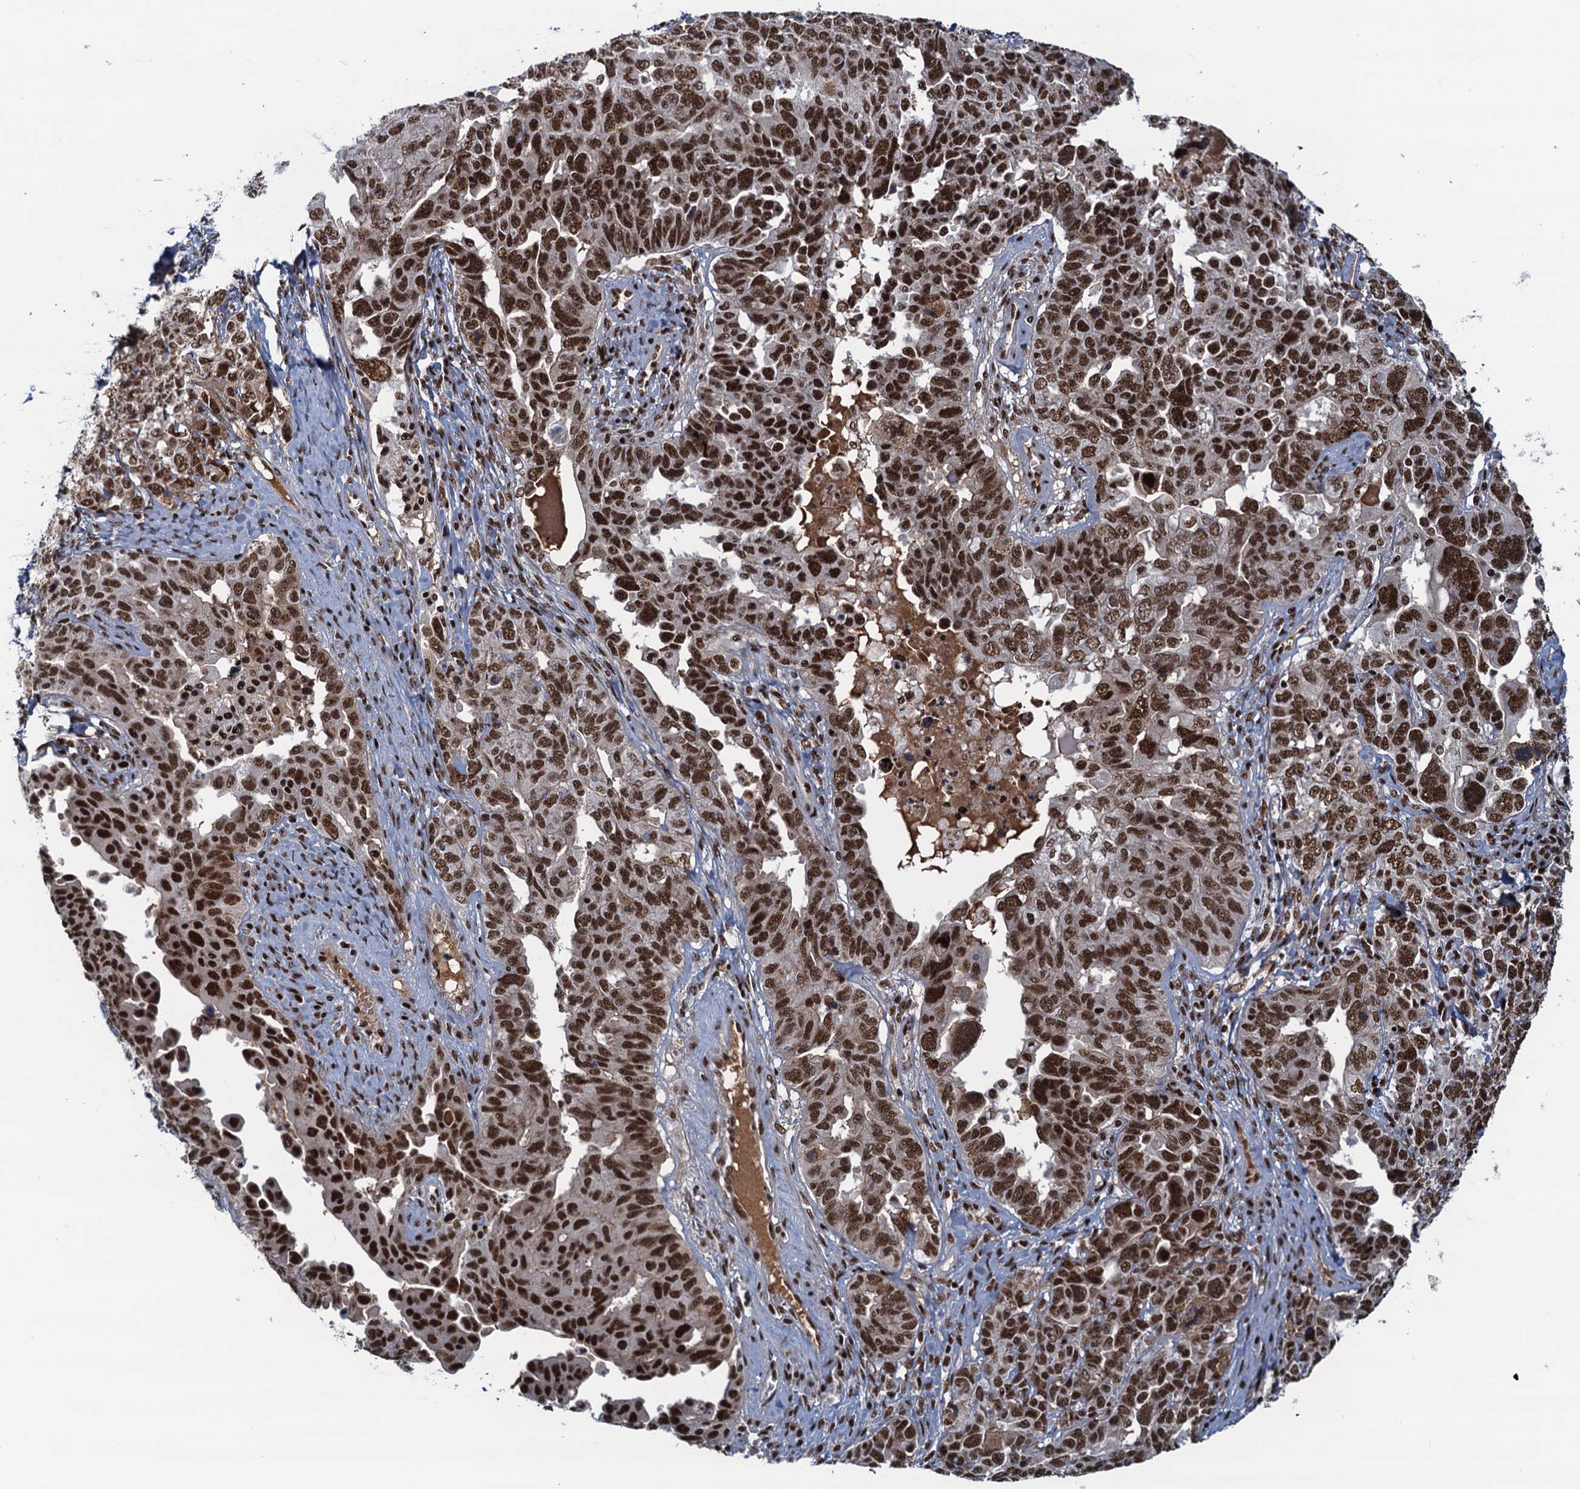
{"staining": {"intensity": "strong", "quantity": ">75%", "location": "nuclear"}, "tissue": "ovarian cancer", "cell_type": "Tumor cells", "image_type": "cancer", "snomed": [{"axis": "morphology", "description": "Carcinoma, endometroid"}, {"axis": "topography", "description": "Ovary"}], "caption": "IHC of human ovarian cancer (endometroid carcinoma) demonstrates high levels of strong nuclear staining in about >75% of tumor cells.", "gene": "ZC3H18", "patient": {"sex": "female", "age": 62}}